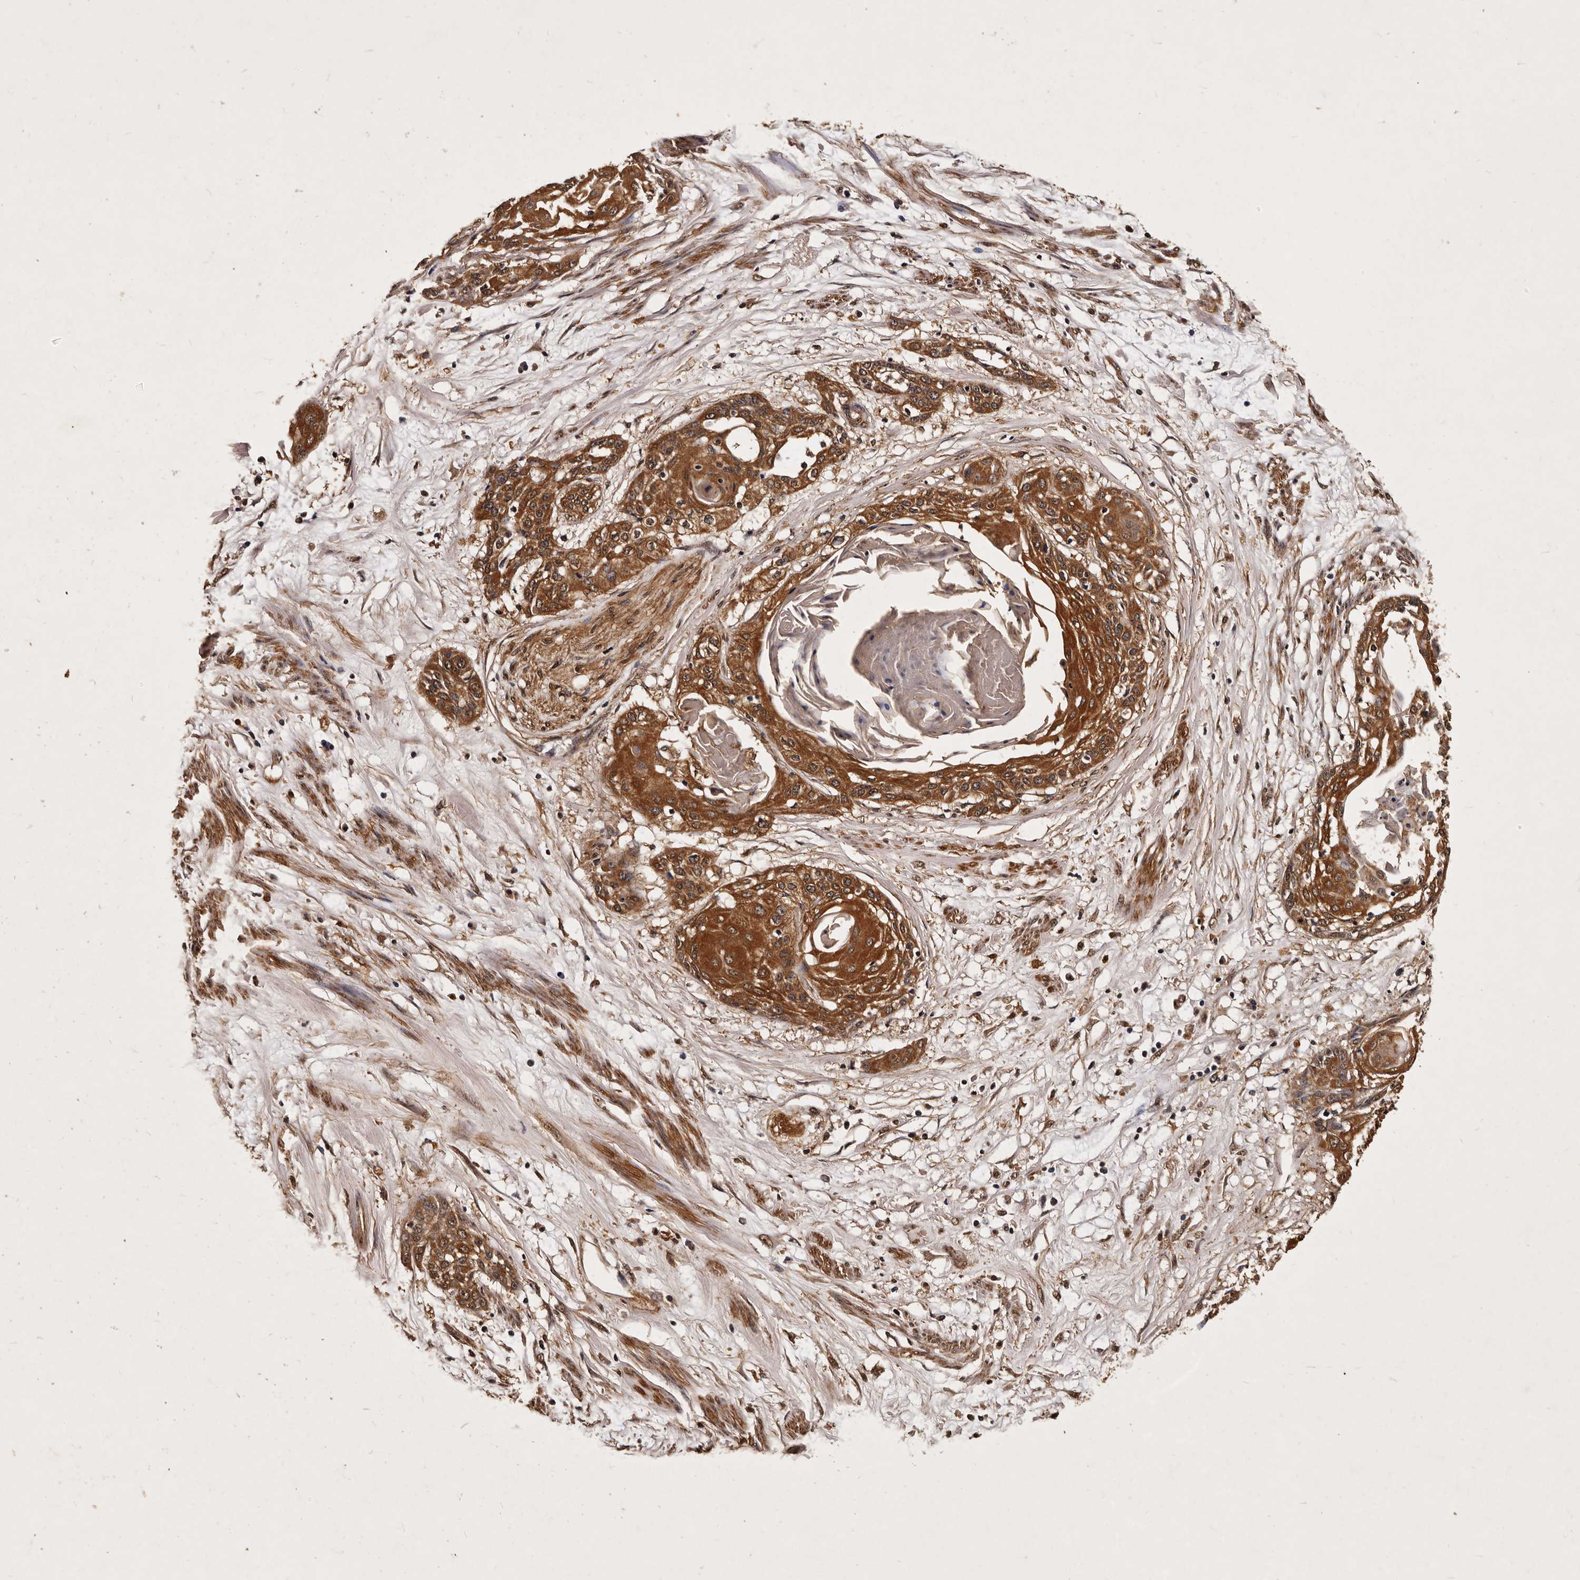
{"staining": {"intensity": "strong", "quantity": ">75%", "location": "cytoplasmic/membranous"}, "tissue": "cervical cancer", "cell_type": "Tumor cells", "image_type": "cancer", "snomed": [{"axis": "morphology", "description": "Squamous cell carcinoma, NOS"}, {"axis": "topography", "description": "Cervix"}], "caption": "Protein staining of cervical squamous cell carcinoma tissue demonstrates strong cytoplasmic/membranous staining in approximately >75% of tumor cells.", "gene": "PARS2", "patient": {"sex": "female", "age": 57}}